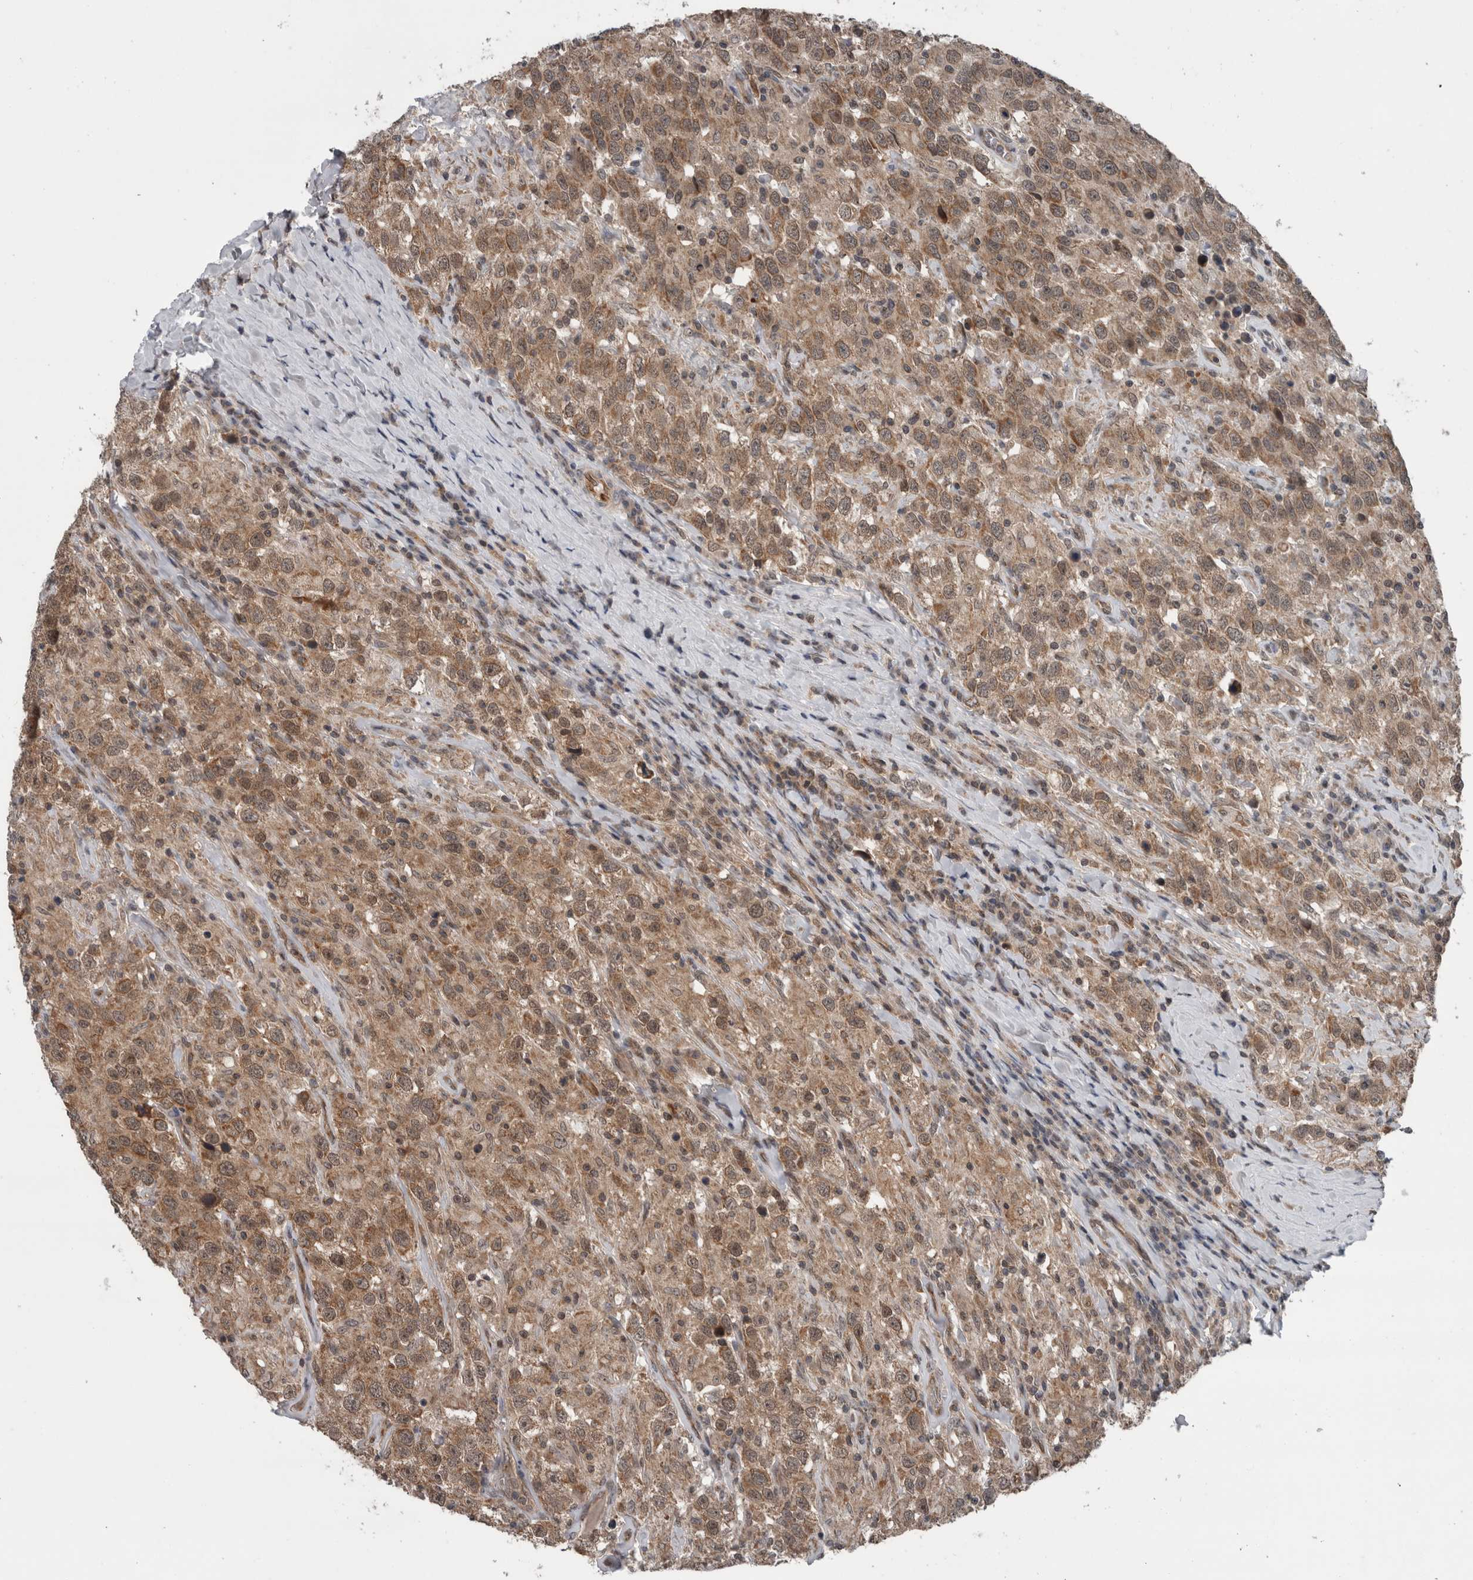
{"staining": {"intensity": "moderate", "quantity": ">75%", "location": "cytoplasmic/membranous"}, "tissue": "testis cancer", "cell_type": "Tumor cells", "image_type": "cancer", "snomed": [{"axis": "morphology", "description": "Seminoma, NOS"}, {"axis": "topography", "description": "Testis"}], "caption": "Immunohistochemistry (IHC) micrograph of testis seminoma stained for a protein (brown), which shows medium levels of moderate cytoplasmic/membranous positivity in about >75% of tumor cells.", "gene": "ENY2", "patient": {"sex": "male", "age": 41}}